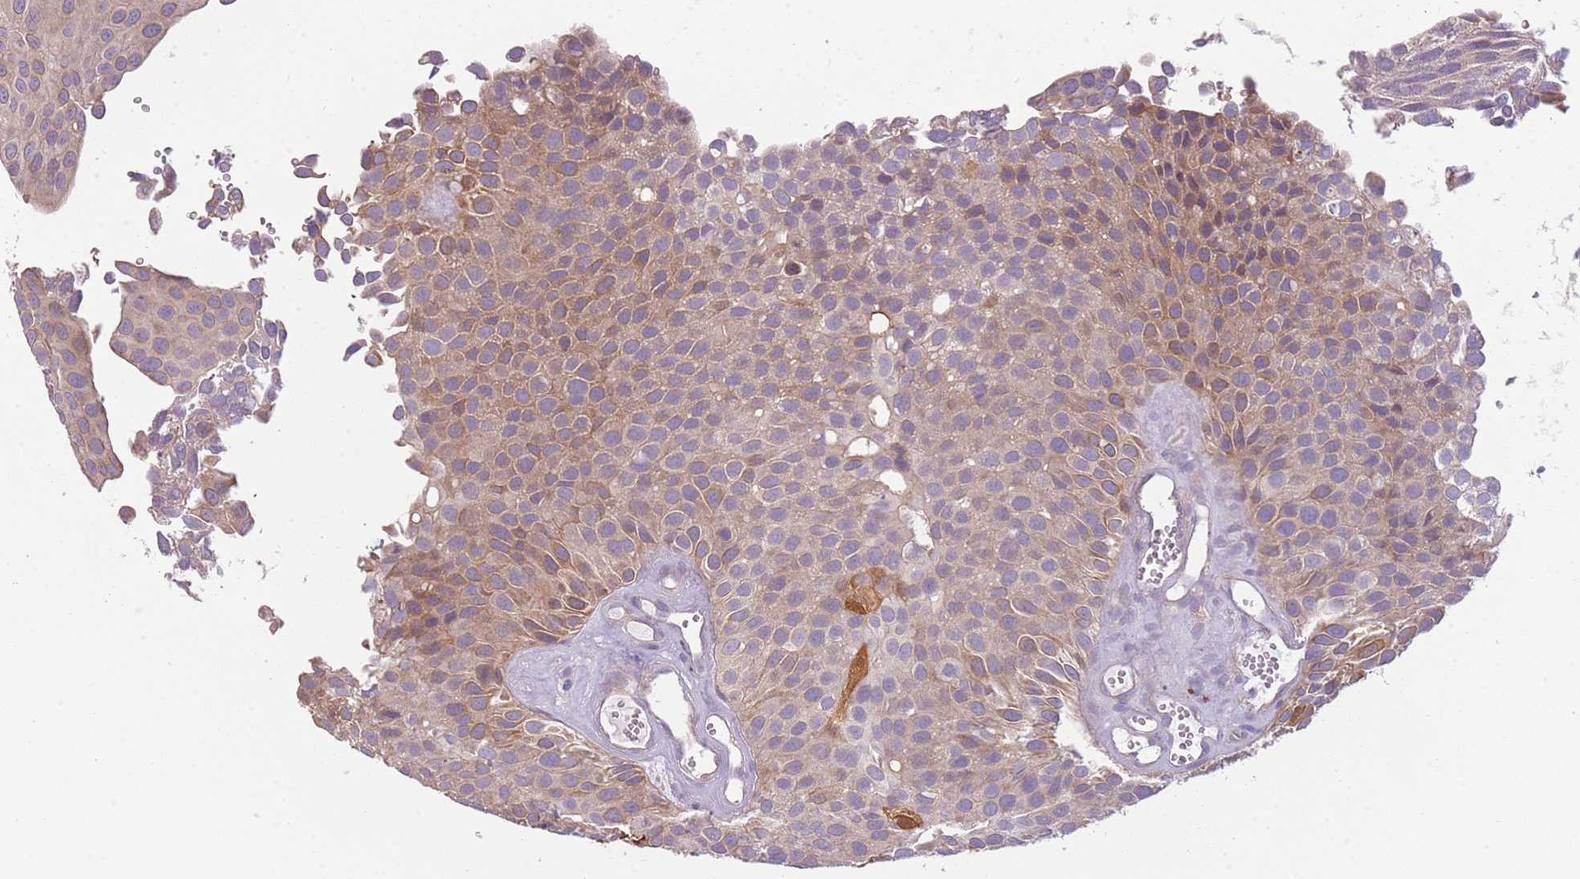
{"staining": {"intensity": "moderate", "quantity": "25%-75%", "location": "cytoplasmic/membranous"}, "tissue": "urothelial cancer", "cell_type": "Tumor cells", "image_type": "cancer", "snomed": [{"axis": "morphology", "description": "Urothelial carcinoma, Low grade"}, {"axis": "topography", "description": "Urinary bladder"}], "caption": "Urothelial cancer tissue reveals moderate cytoplasmic/membranous staining in about 25%-75% of tumor cells, visualized by immunohistochemistry.", "gene": "SPAG4", "patient": {"sex": "male", "age": 88}}